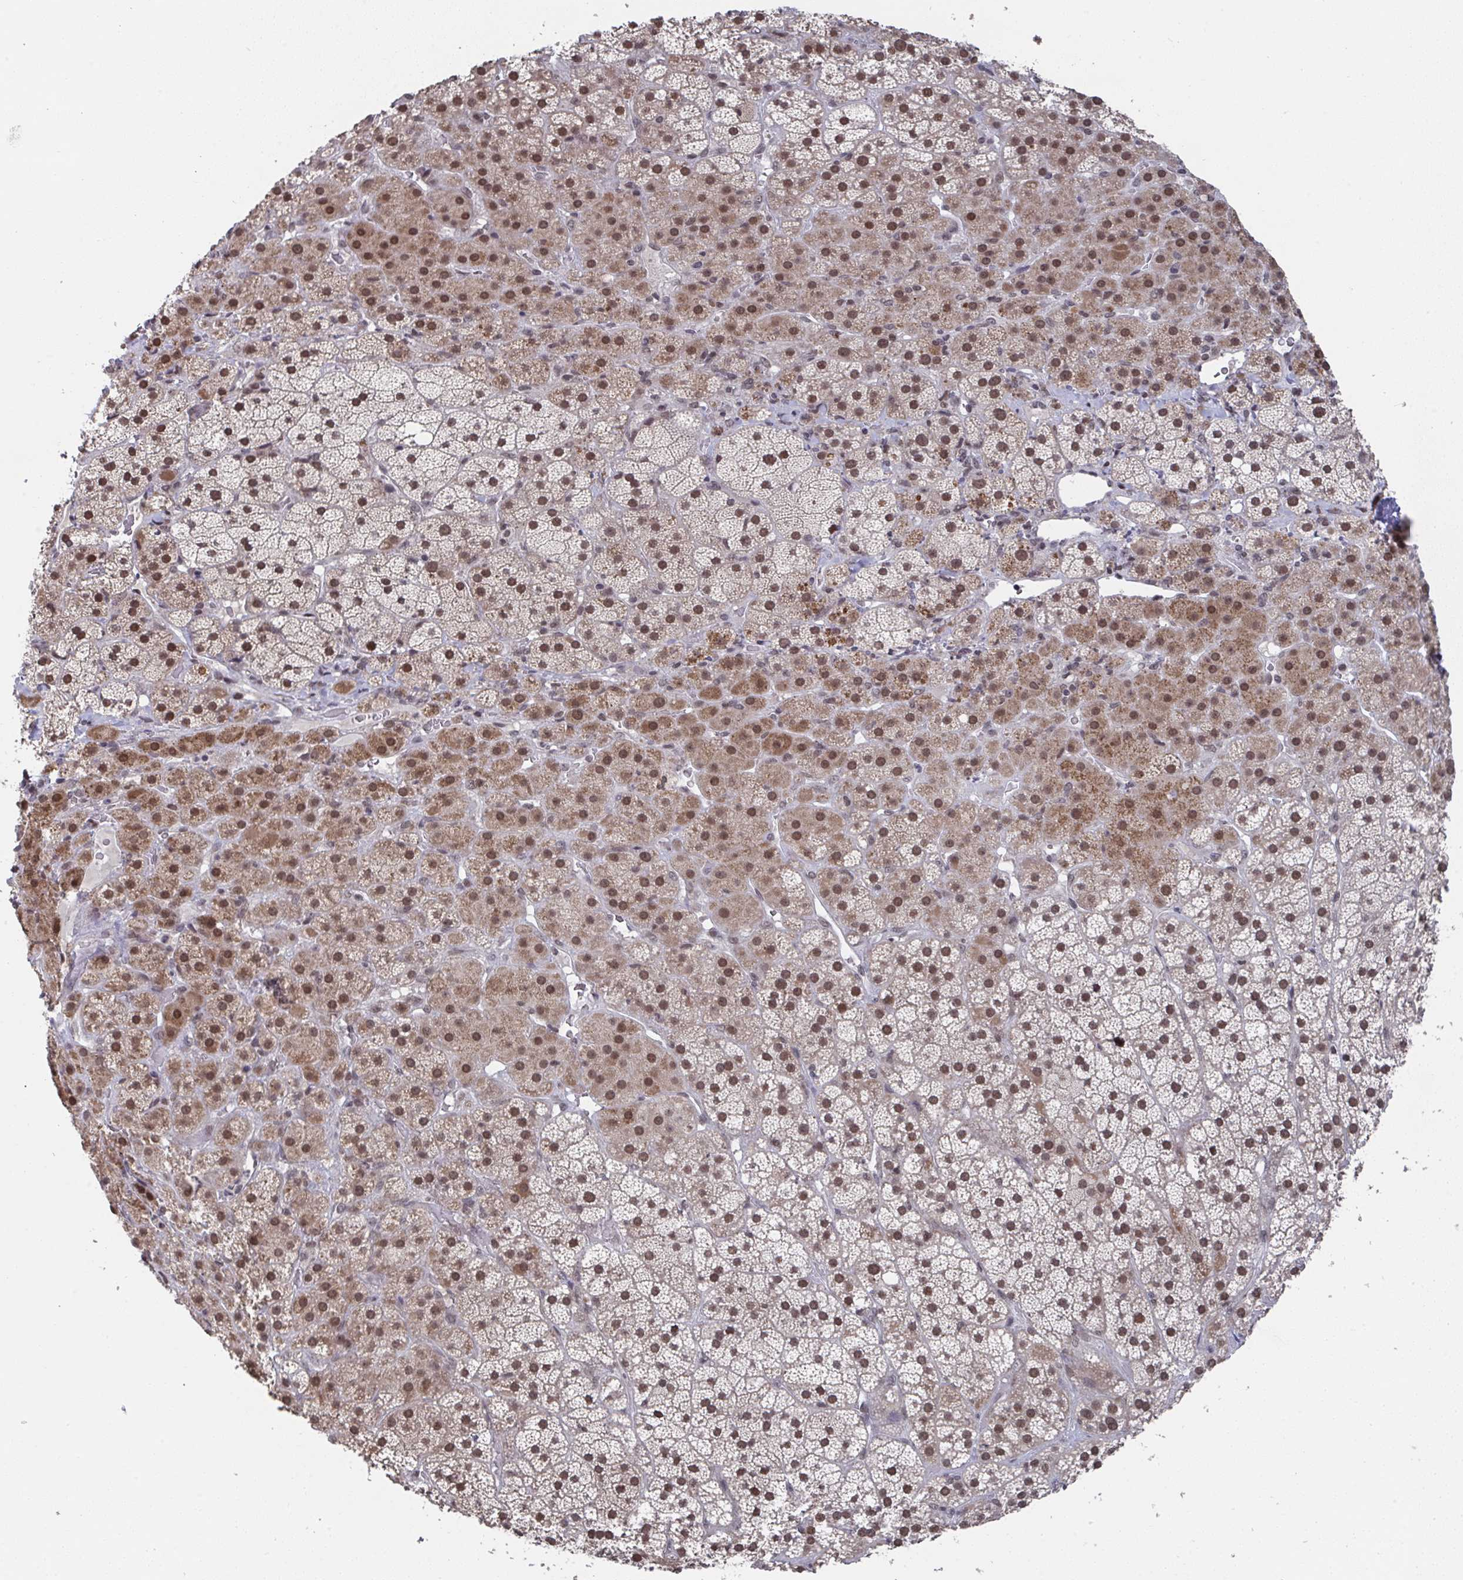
{"staining": {"intensity": "moderate", "quantity": ">75%", "location": "cytoplasmic/membranous,nuclear"}, "tissue": "adrenal gland", "cell_type": "Glandular cells", "image_type": "normal", "snomed": [{"axis": "morphology", "description": "Normal tissue, NOS"}, {"axis": "topography", "description": "Adrenal gland"}], "caption": "IHC (DAB) staining of unremarkable adrenal gland demonstrates moderate cytoplasmic/membranous,nuclear protein staining in approximately >75% of glandular cells. (DAB IHC, brown staining for protein, blue staining for nuclei).", "gene": "JMJD1C", "patient": {"sex": "male", "age": 57}}